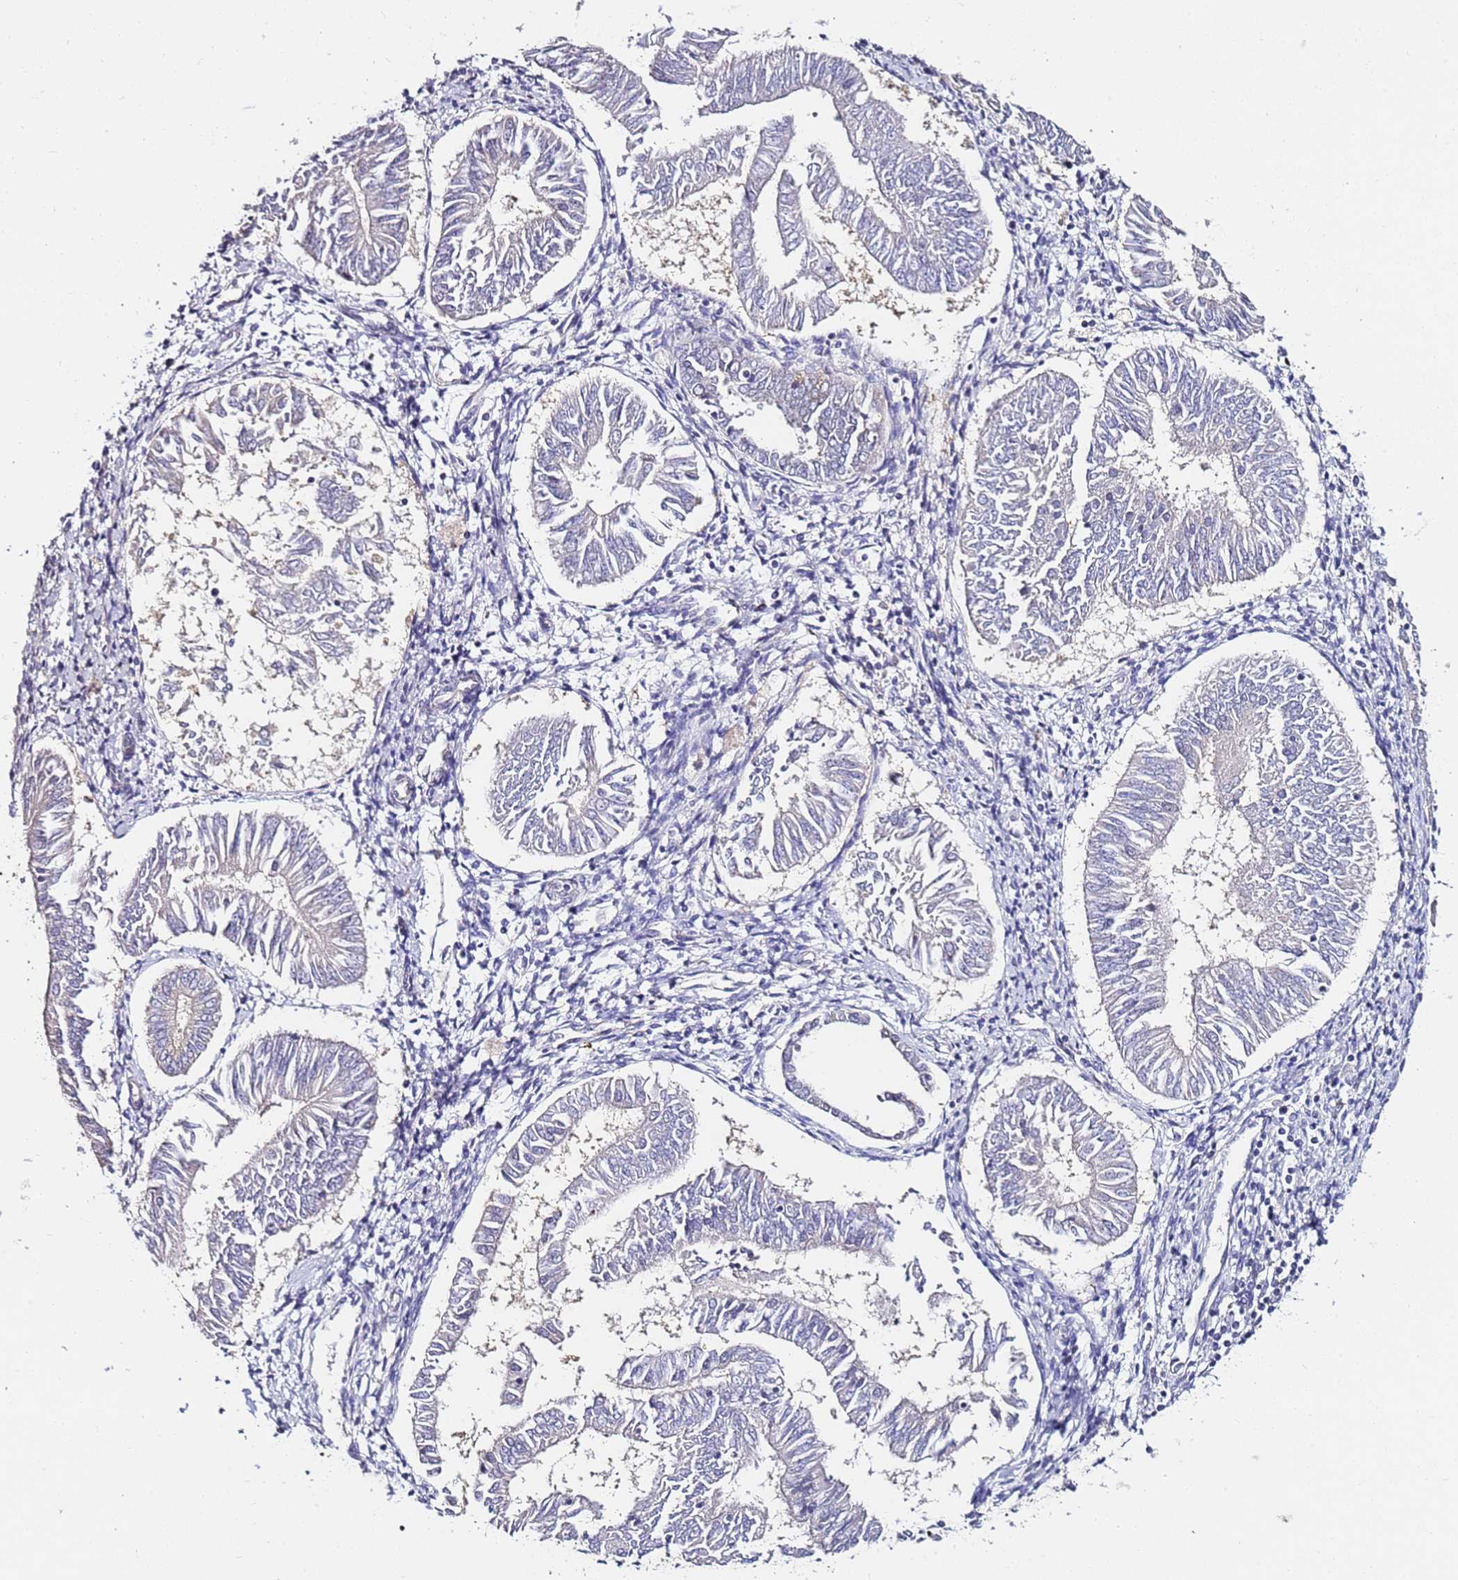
{"staining": {"intensity": "negative", "quantity": "none", "location": "none"}, "tissue": "endometrial cancer", "cell_type": "Tumor cells", "image_type": "cancer", "snomed": [{"axis": "morphology", "description": "Adenocarcinoma, NOS"}, {"axis": "topography", "description": "Endometrium"}], "caption": "Histopathology image shows no significant protein staining in tumor cells of endometrial adenocarcinoma.", "gene": "SRRM5", "patient": {"sex": "female", "age": 58}}